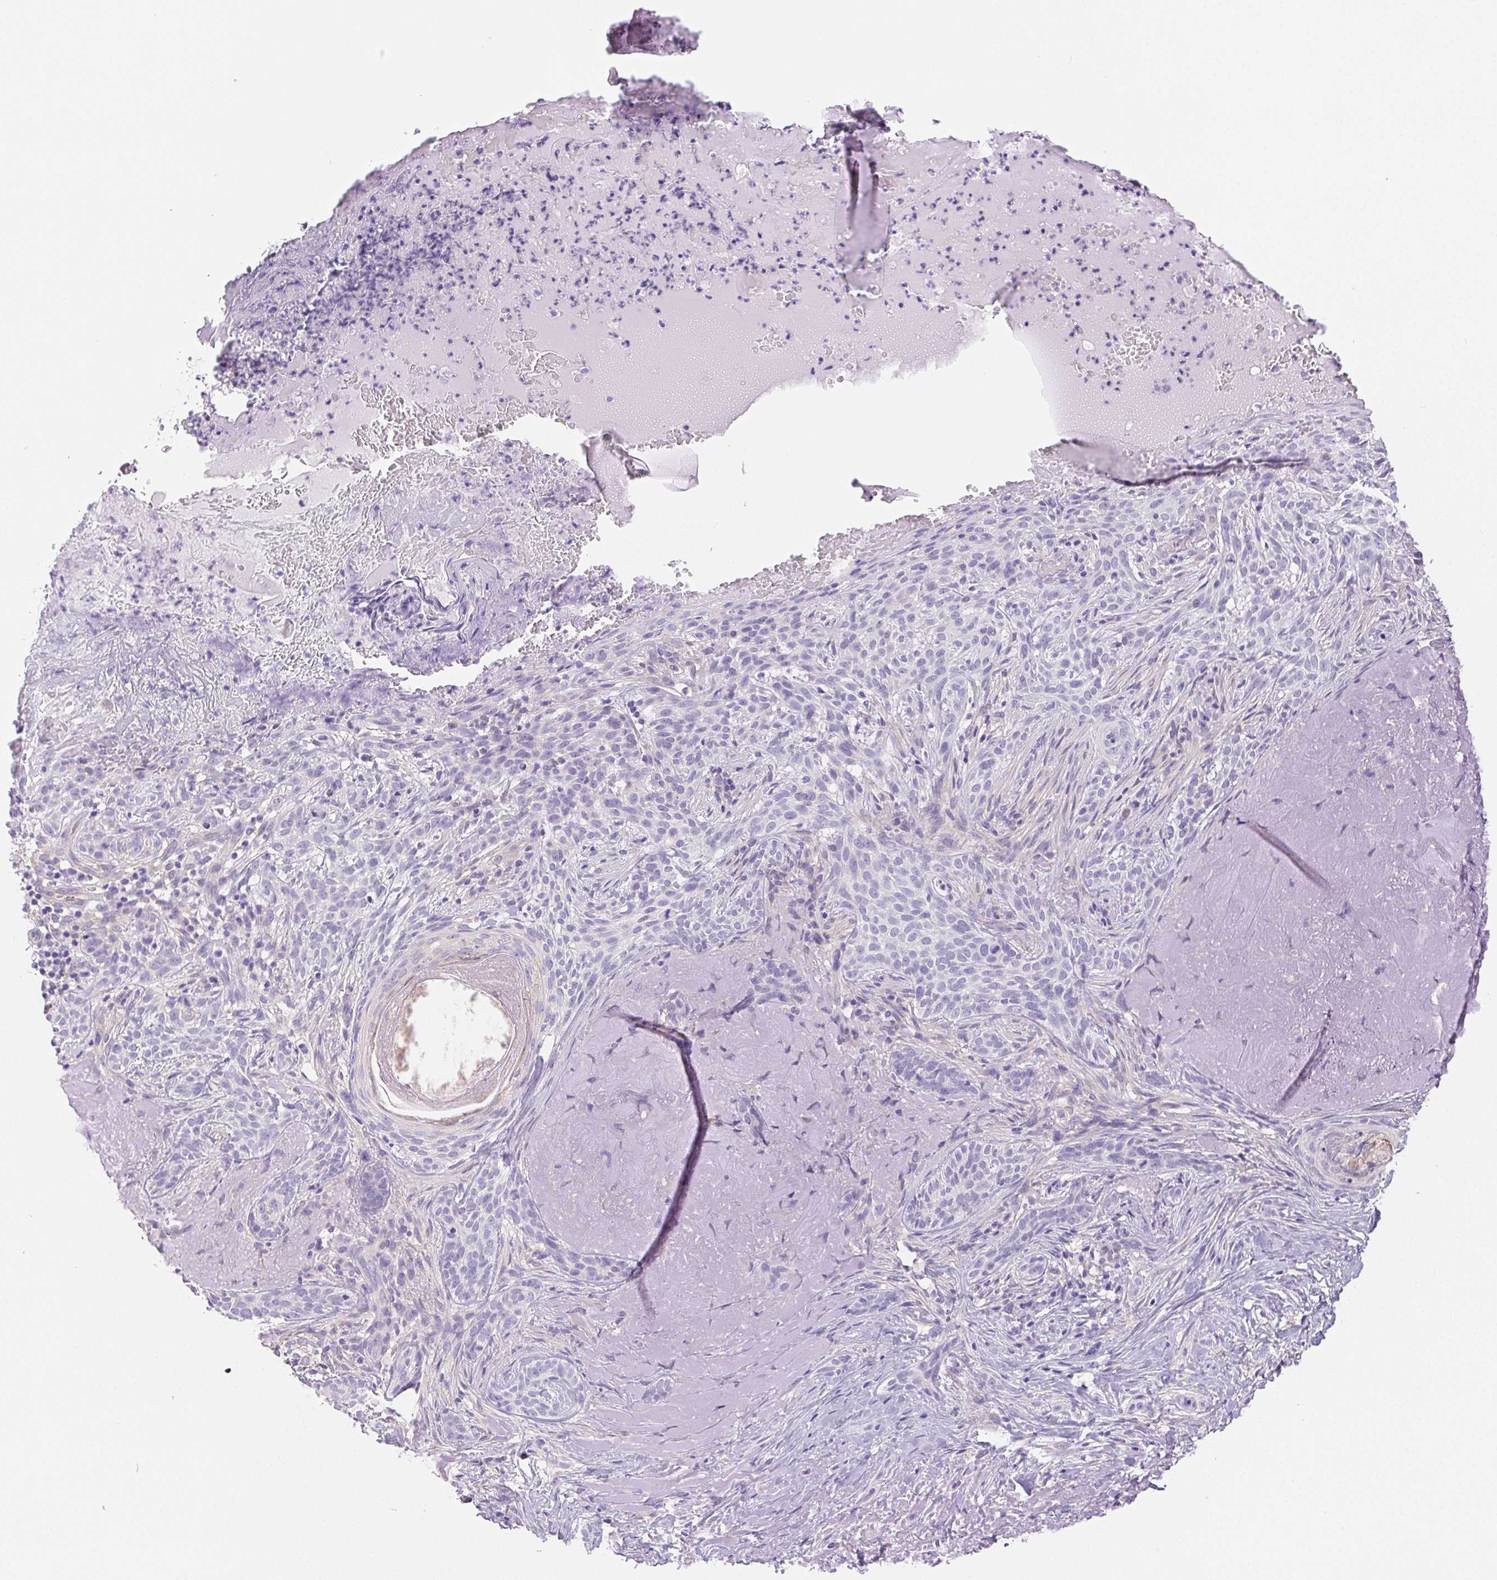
{"staining": {"intensity": "negative", "quantity": "none", "location": "none"}, "tissue": "skin cancer", "cell_type": "Tumor cells", "image_type": "cancer", "snomed": [{"axis": "morphology", "description": "Basal cell carcinoma"}, {"axis": "topography", "description": "Skin"}], "caption": "Immunohistochemistry of human skin basal cell carcinoma demonstrates no staining in tumor cells.", "gene": "PNLIP", "patient": {"sex": "male", "age": 84}}